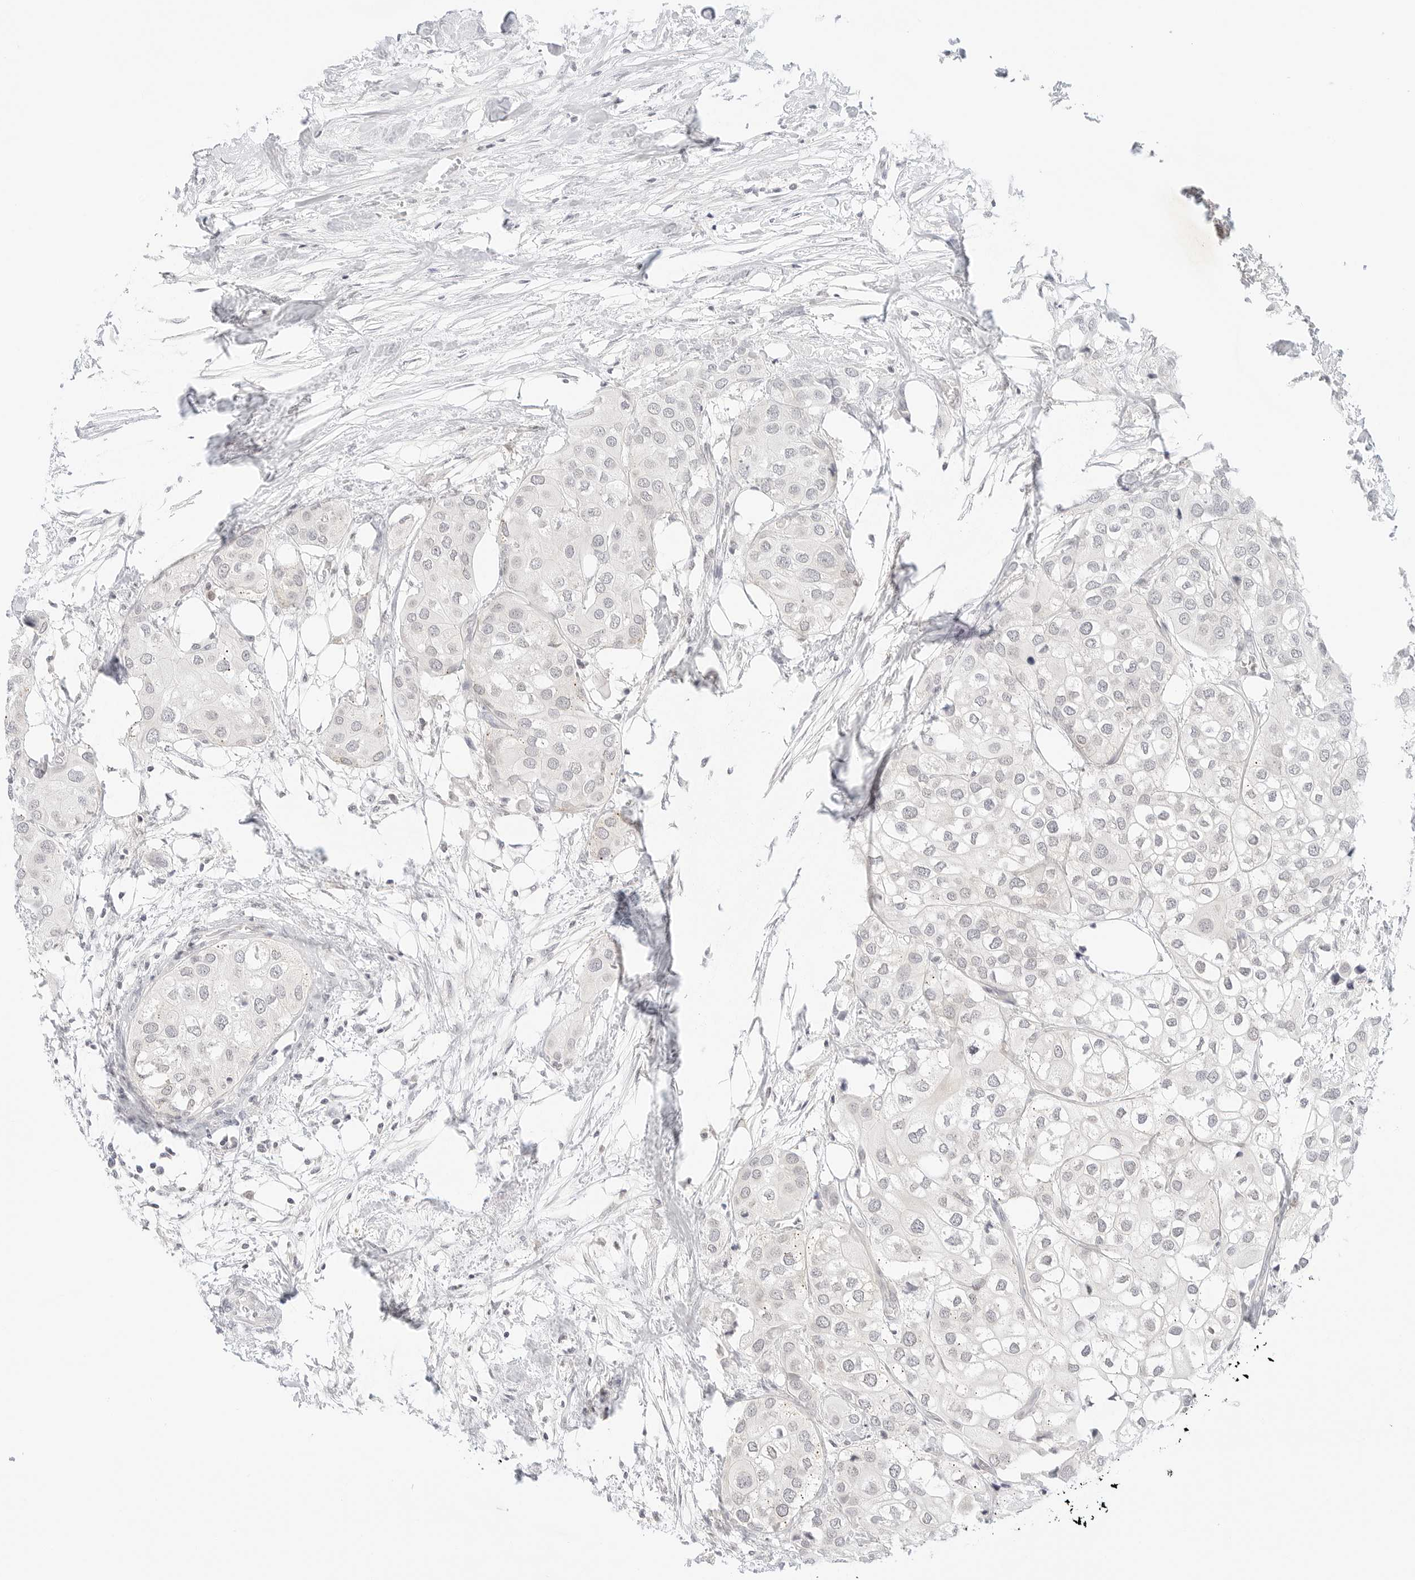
{"staining": {"intensity": "negative", "quantity": "none", "location": "none"}, "tissue": "urothelial cancer", "cell_type": "Tumor cells", "image_type": "cancer", "snomed": [{"axis": "morphology", "description": "Urothelial carcinoma, High grade"}, {"axis": "topography", "description": "Urinary bladder"}], "caption": "An image of human urothelial cancer is negative for staining in tumor cells. (DAB (3,3'-diaminobenzidine) IHC, high magnification).", "gene": "GNAS", "patient": {"sex": "male", "age": 64}}